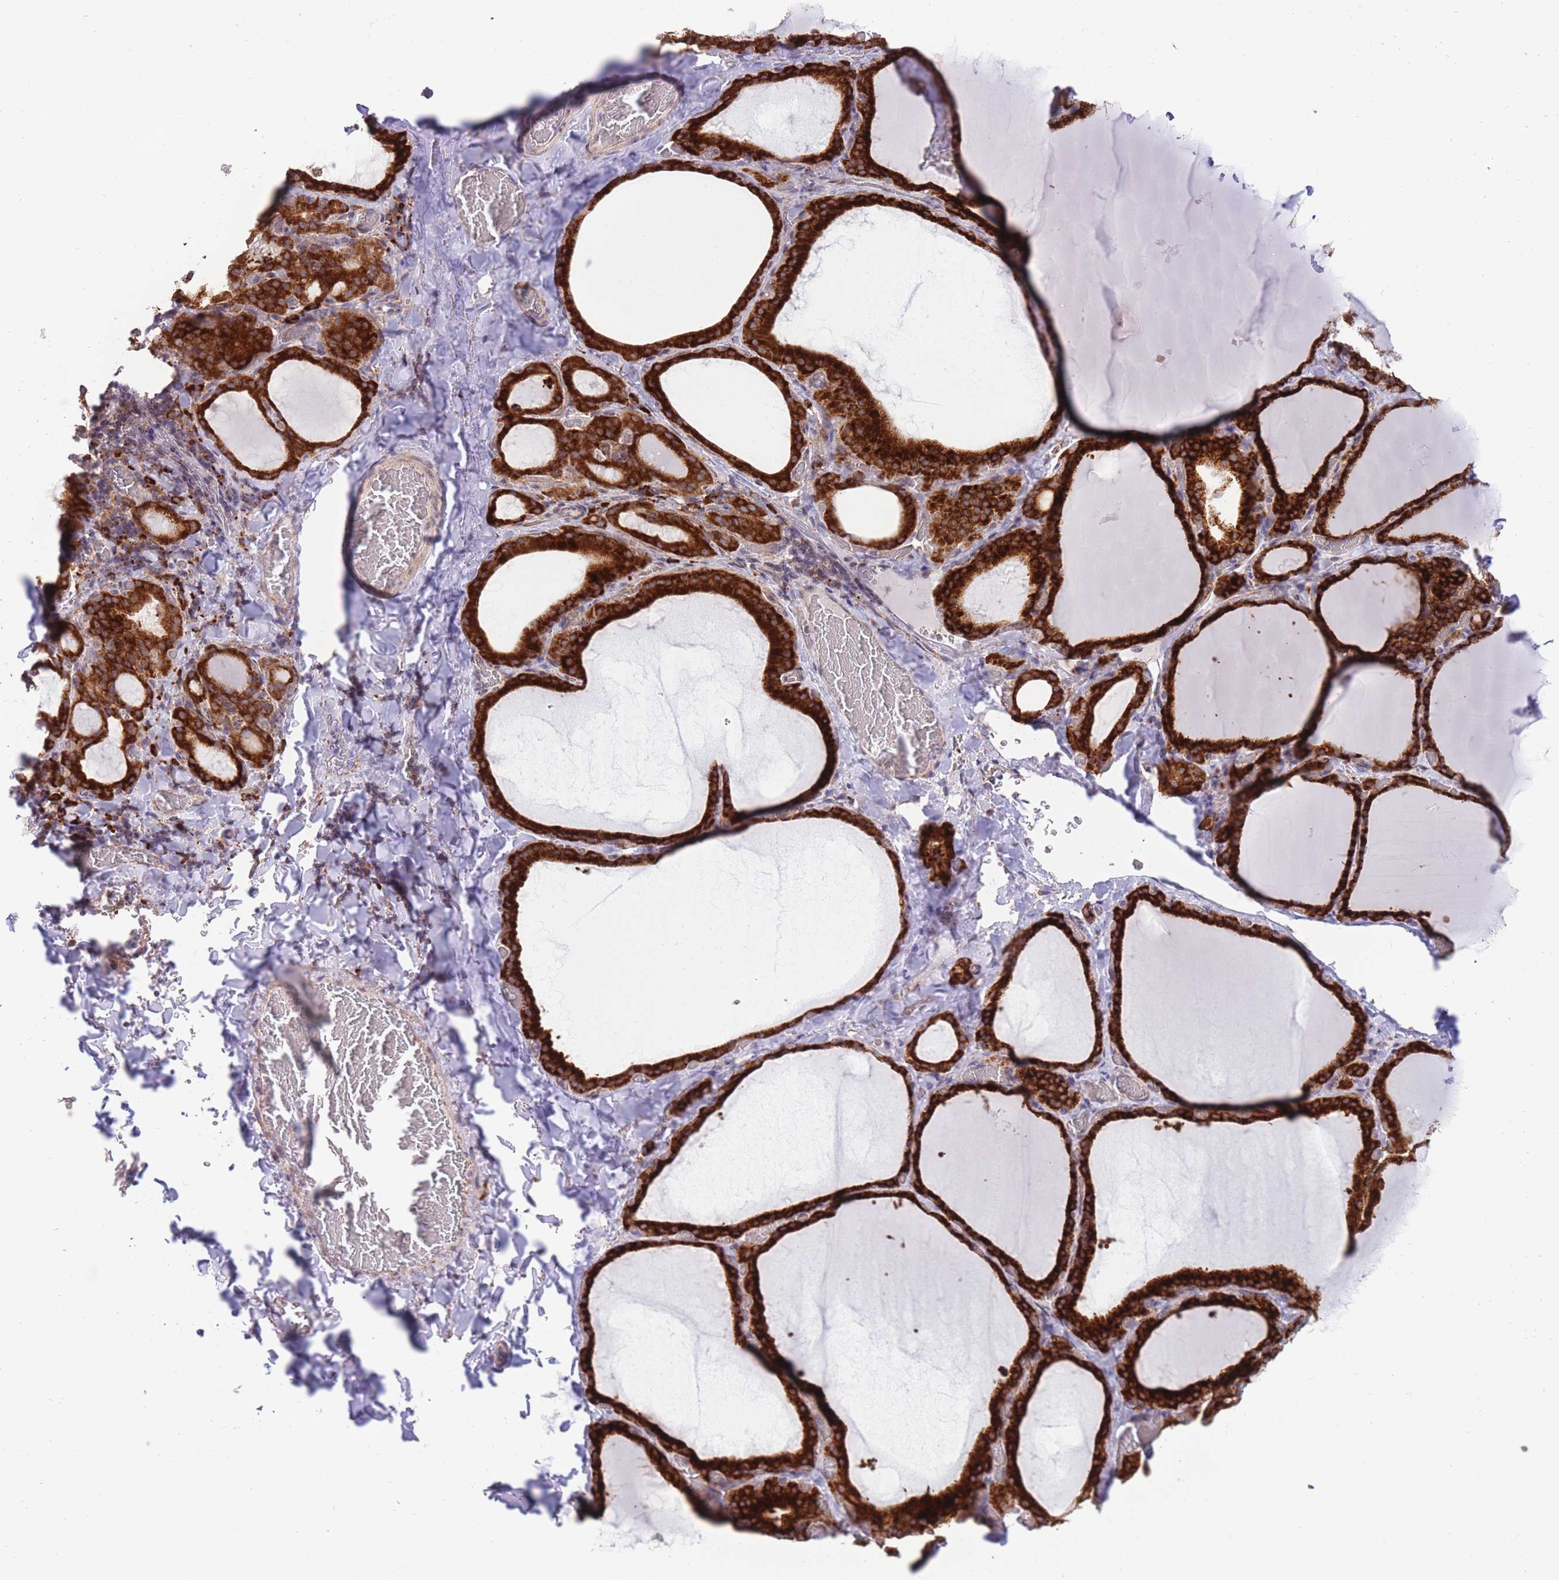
{"staining": {"intensity": "strong", "quantity": ">75%", "location": "cytoplasmic/membranous"}, "tissue": "thyroid gland", "cell_type": "Glandular cells", "image_type": "normal", "snomed": [{"axis": "morphology", "description": "Normal tissue, NOS"}, {"axis": "topography", "description": "Thyroid gland"}], "caption": "Thyroid gland stained with IHC reveals strong cytoplasmic/membranous expression in about >75% of glandular cells. Nuclei are stained in blue.", "gene": "EXOSC8", "patient": {"sex": "female", "age": 39}}